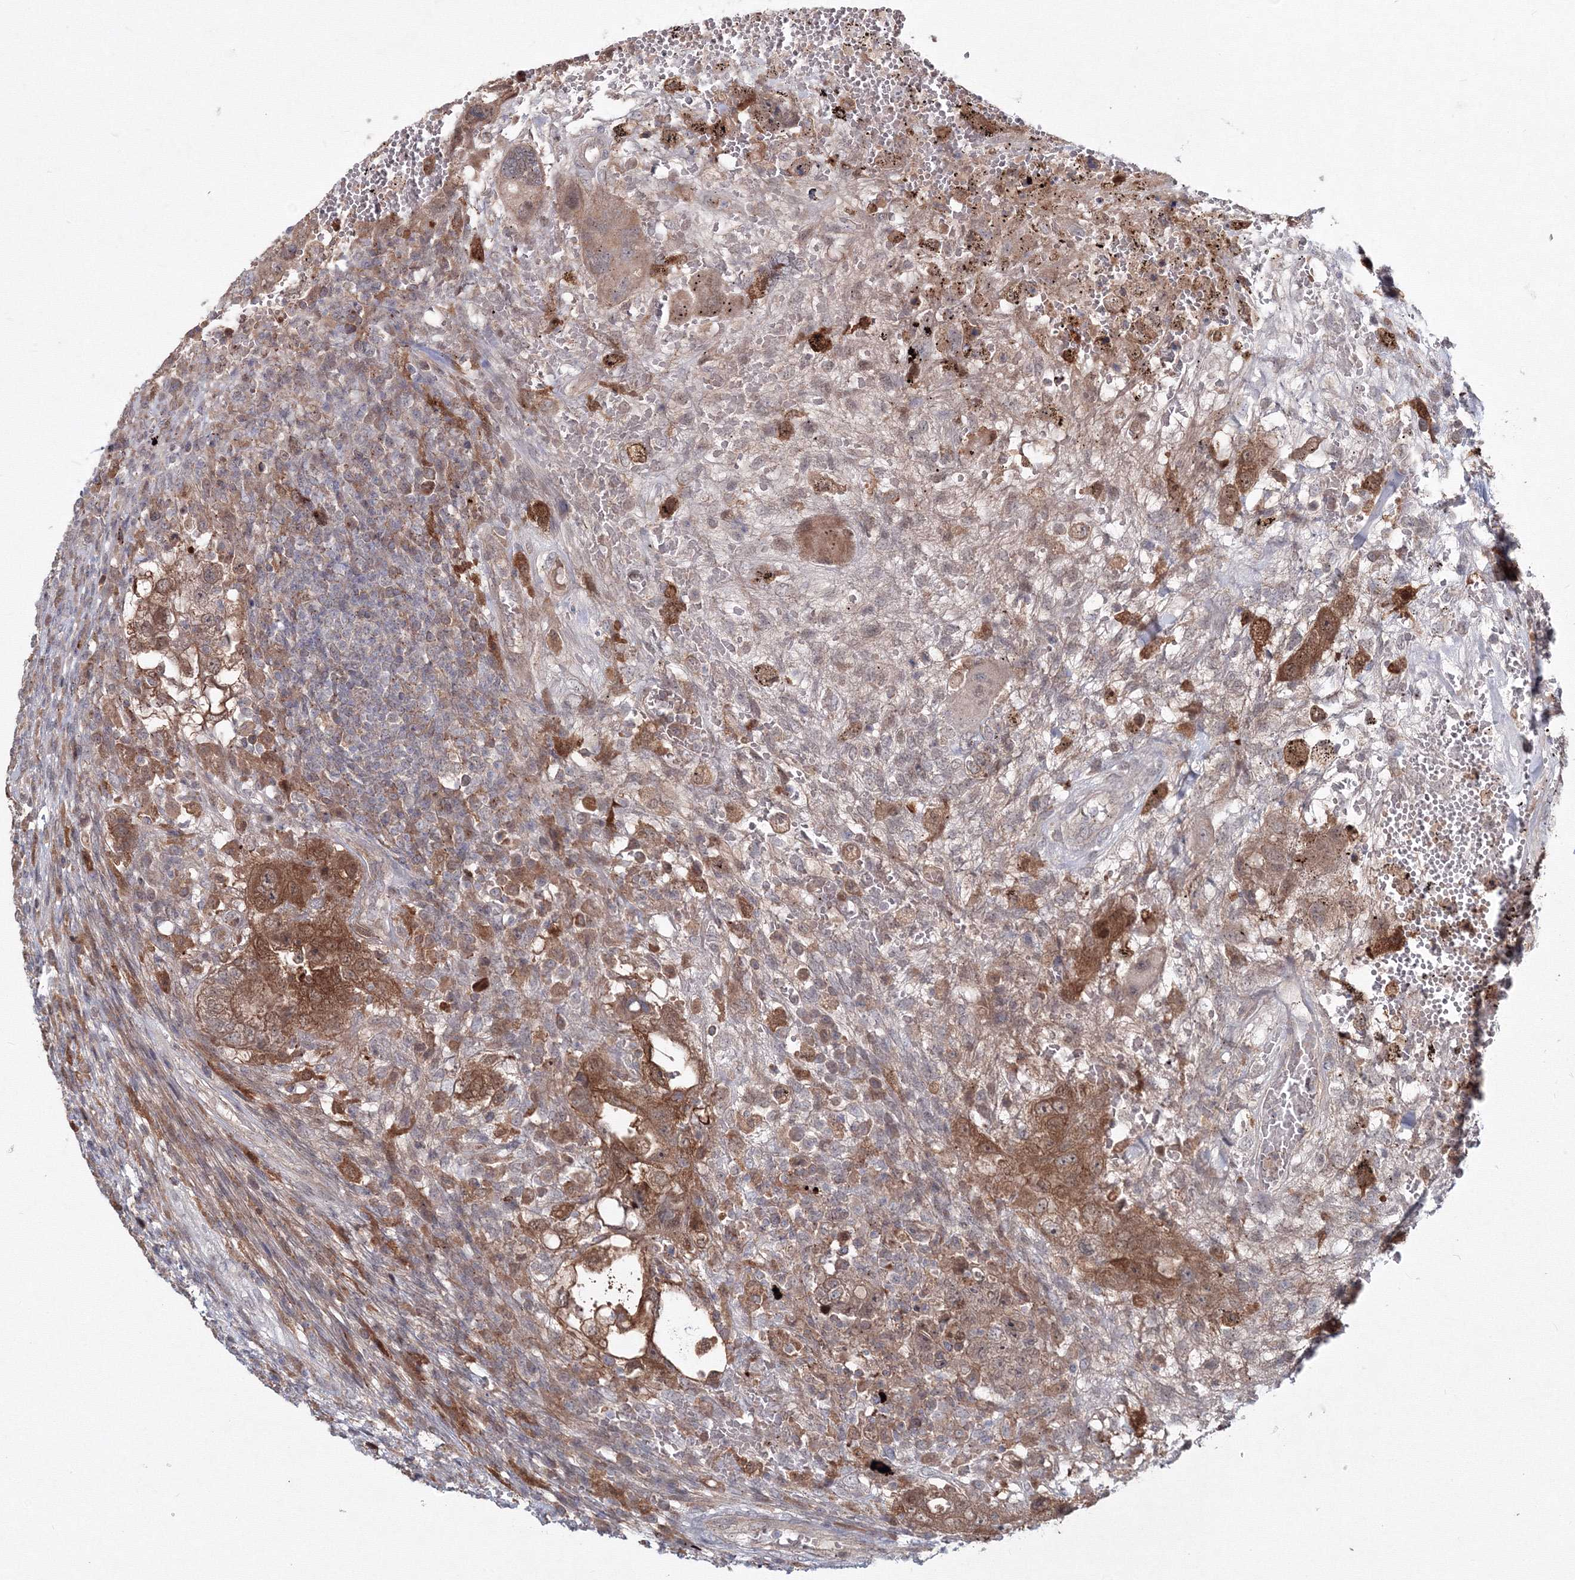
{"staining": {"intensity": "moderate", "quantity": ">75%", "location": "cytoplasmic/membranous"}, "tissue": "testis cancer", "cell_type": "Tumor cells", "image_type": "cancer", "snomed": [{"axis": "morphology", "description": "Carcinoma, Embryonal, NOS"}, {"axis": "topography", "description": "Testis"}], "caption": "Human testis cancer stained with a brown dye shows moderate cytoplasmic/membranous positive positivity in about >75% of tumor cells.", "gene": "MKRN2", "patient": {"sex": "male", "age": 26}}